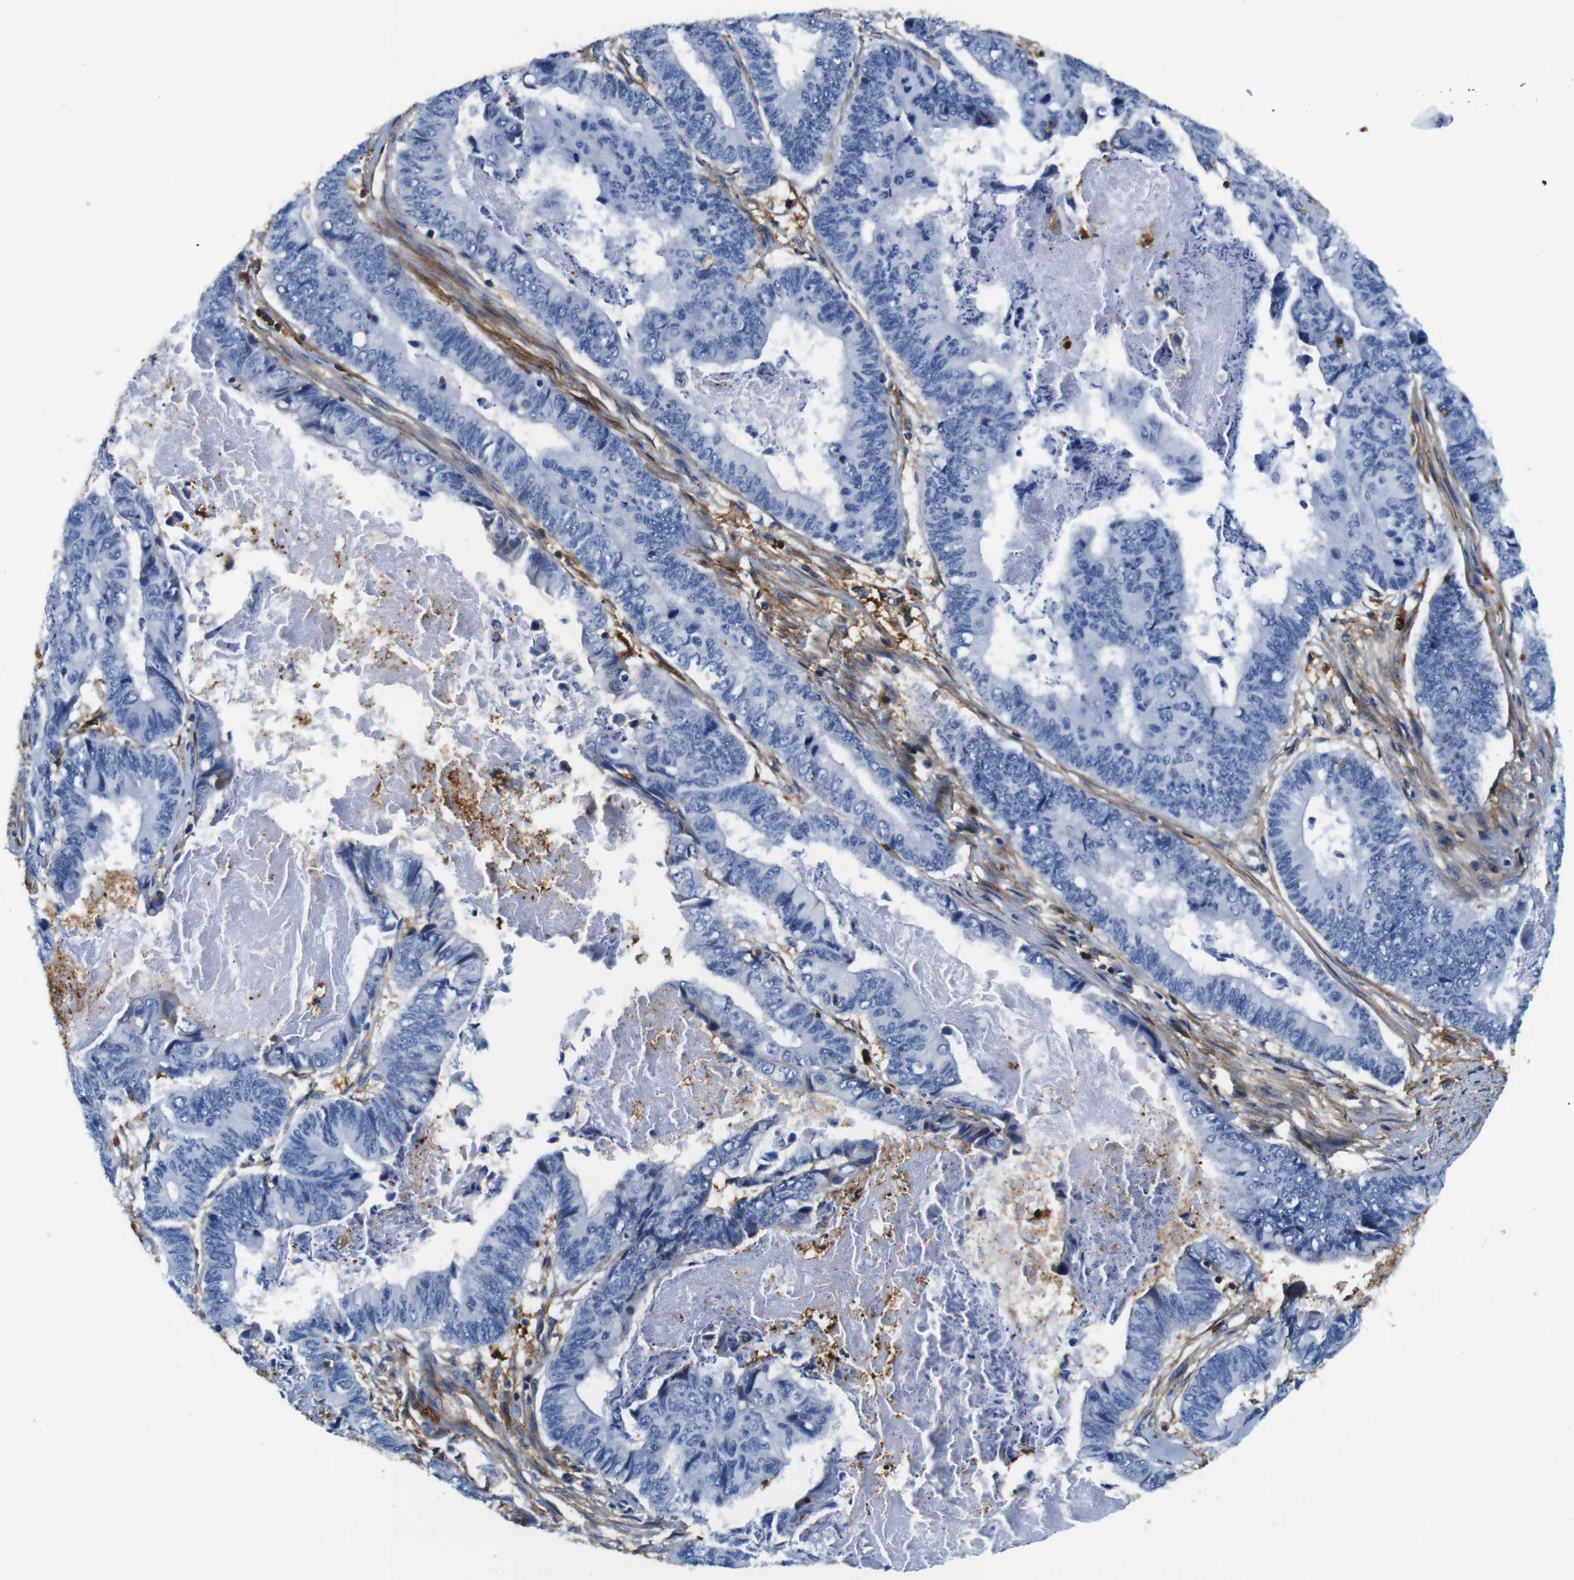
{"staining": {"intensity": "negative", "quantity": "none", "location": "none"}, "tissue": "stomach cancer", "cell_type": "Tumor cells", "image_type": "cancer", "snomed": [{"axis": "morphology", "description": "Adenocarcinoma, NOS"}, {"axis": "topography", "description": "Stomach, lower"}], "caption": "Protein analysis of stomach adenocarcinoma exhibits no significant staining in tumor cells.", "gene": "ANXA1", "patient": {"sex": "male", "age": 77}}